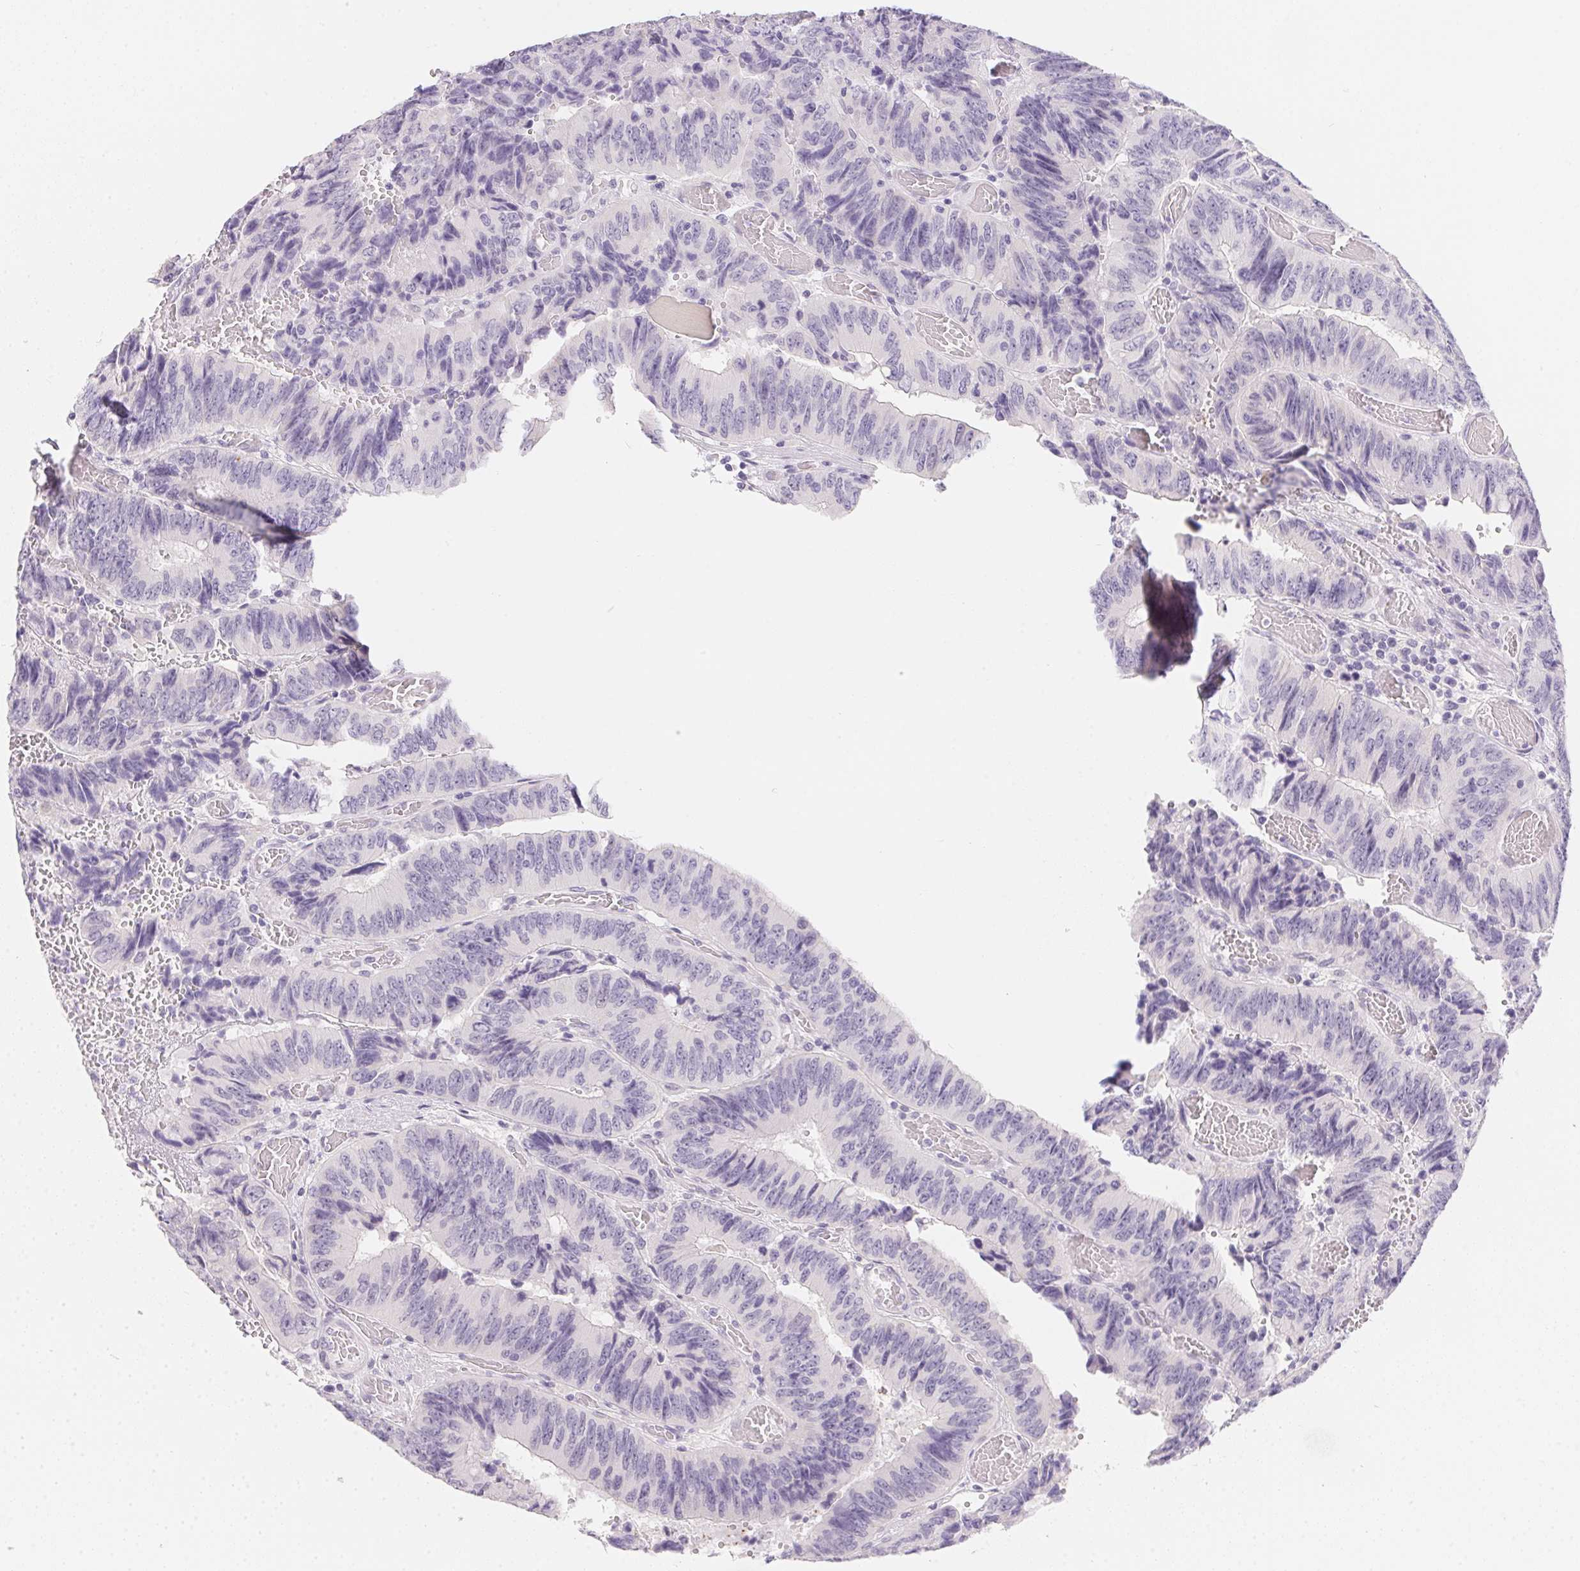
{"staining": {"intensity": "negative", "quantity": "none", "location": "none"}, "tissue": "colorectal cancer", "cell_type": "Tumor cells", "image_type": "cancer", "snomed": [{"axis": "morphology", "description": "Adenocarcinoma, NOS"}, {"axis": "topography", "description": "Colon"}], "caption": "A high-resolution photomicrograph shows IHC staining of adenocarcinoma (colorectal), which demonstrates no significant positivity in tumor cells.", "gene": "MORC1", "patient": {"sex": "female", "age": 84}}